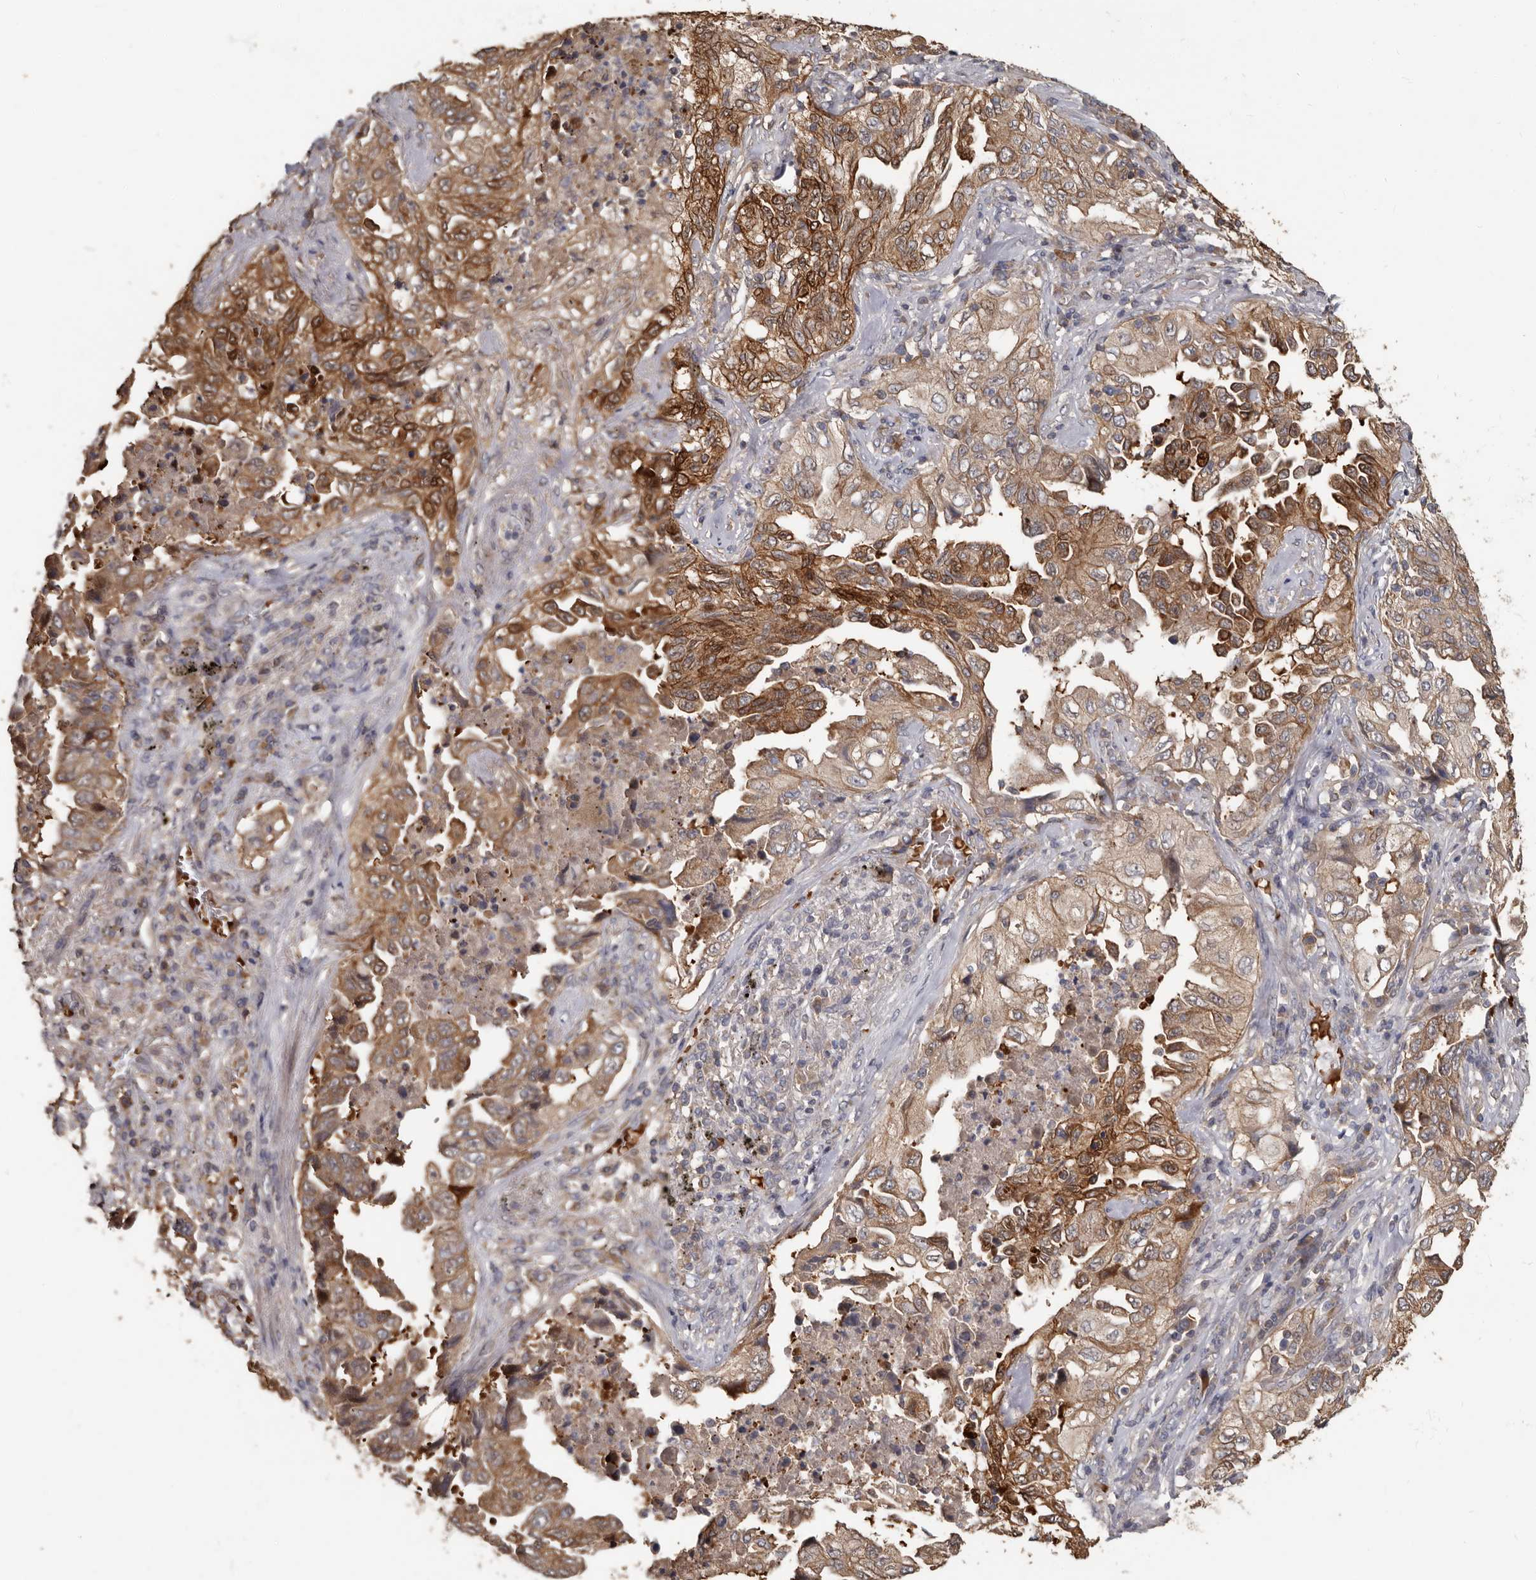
{"staining": {"intensity": "moderate", "quantity": ">75%", "location": "cytoplasmic/membranous"}, "tissue": "lung cancer", "cell_type": "Tumor cells", "image_type": "cancer", "snomed": [{"axis": "morphology", "description": "Adenocarcinoma, NOS"}, {"axis": "topography", "description": "Lung"}], "caption": "Lung cancer (adenocarcinoma) stained with DAB IHC displays medium levels of moderate cytoplasmic/membranous staining in approximately >75% of tumor cells.", "gene": "KIF26B", "patient": {"sex": "female", "age": 51}}